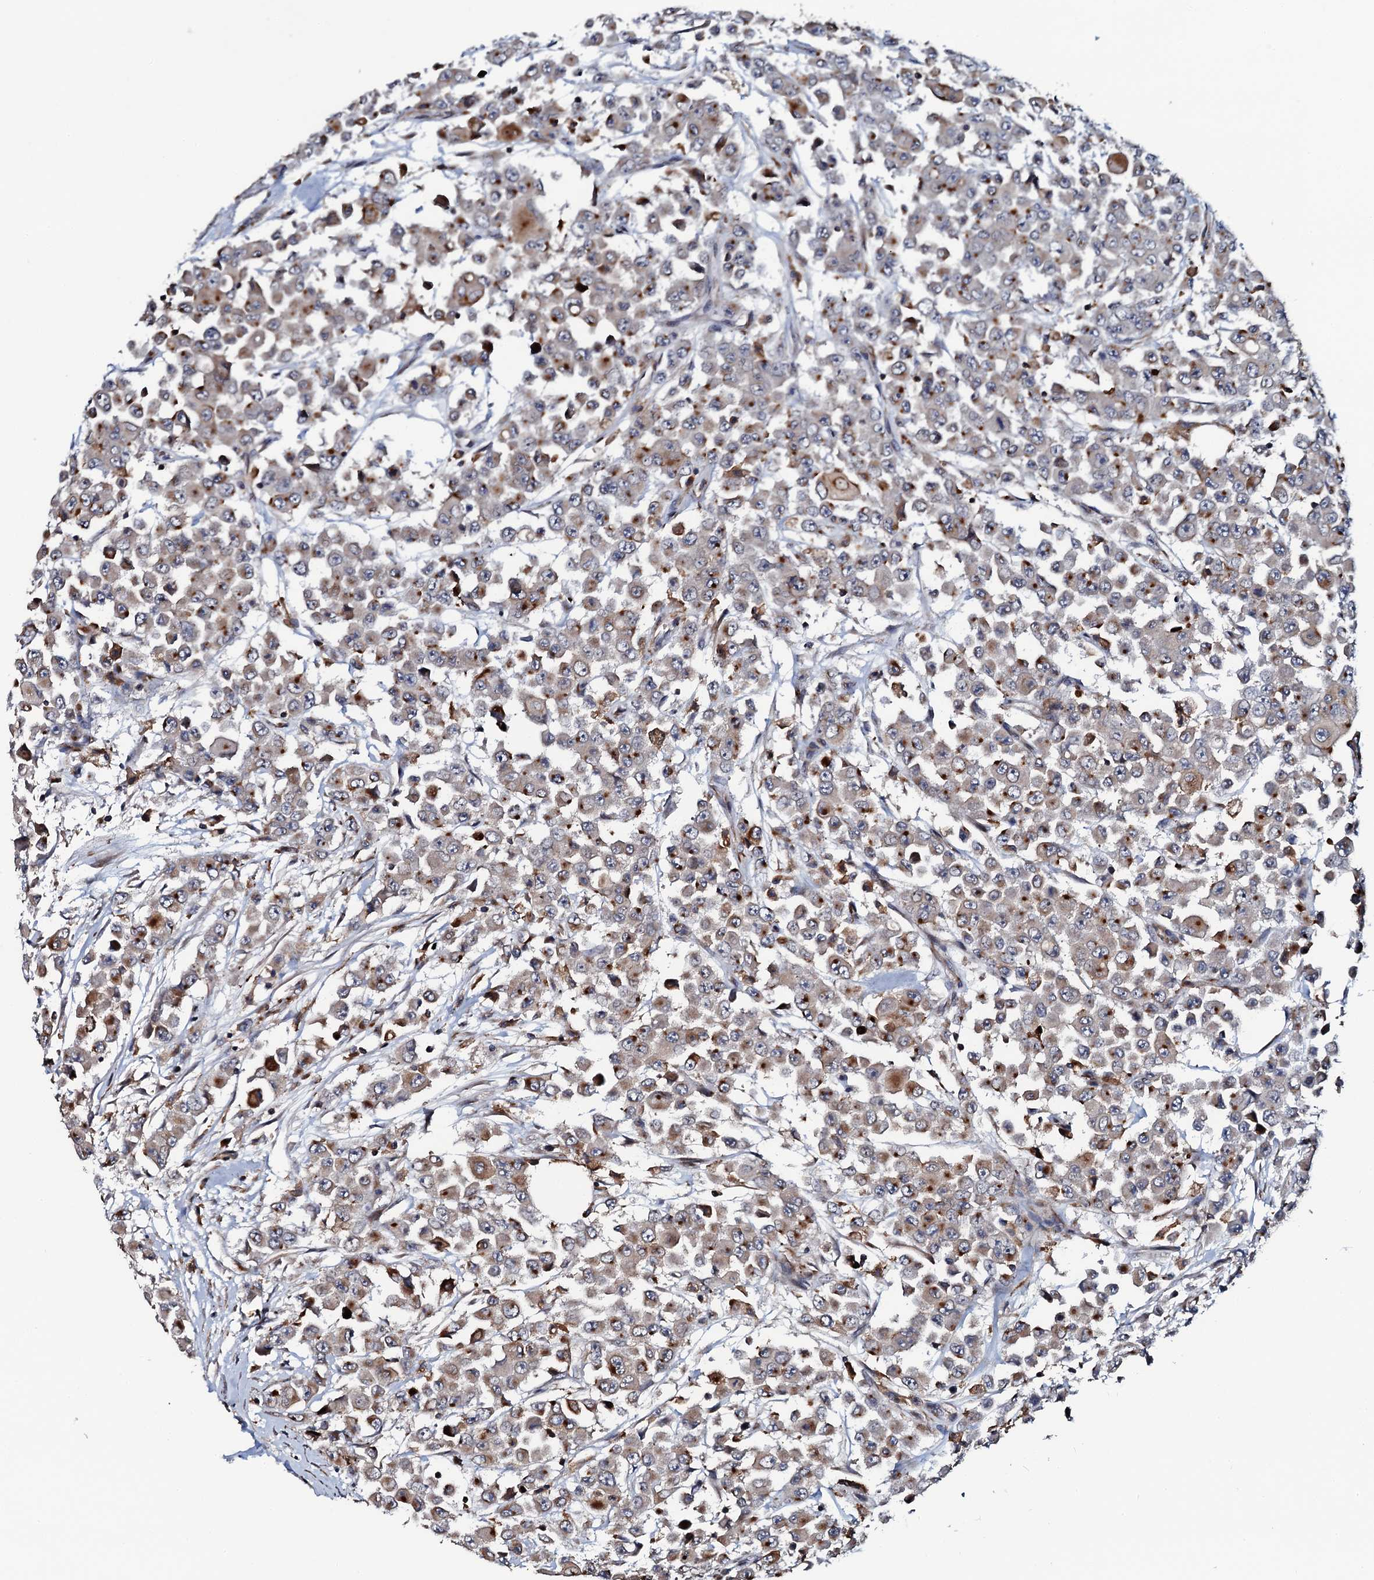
{"staining": {"intensity": "moderate", "quantity": ">75%", "location": "cytoplasmic/membranous"}, "tissue": "colorectal cancer", "cell_type": "Tumor cells", "image_type": "cancer", "snomed": [{"axis": "morphology", "description": "Adenocarcinoma, NOS"}, {"axis": "topography", "description": "Colon"}], "caption": "A photomicrograph showing moderate cytoplasmic/membranous staining in about >75% of tumor cells in colorectal cancer (adenocarcinoma), as visualized by brown immunohistochemical staining.", "gene": "VAMP8", "patient": {"sex": "male", "age": 51}}